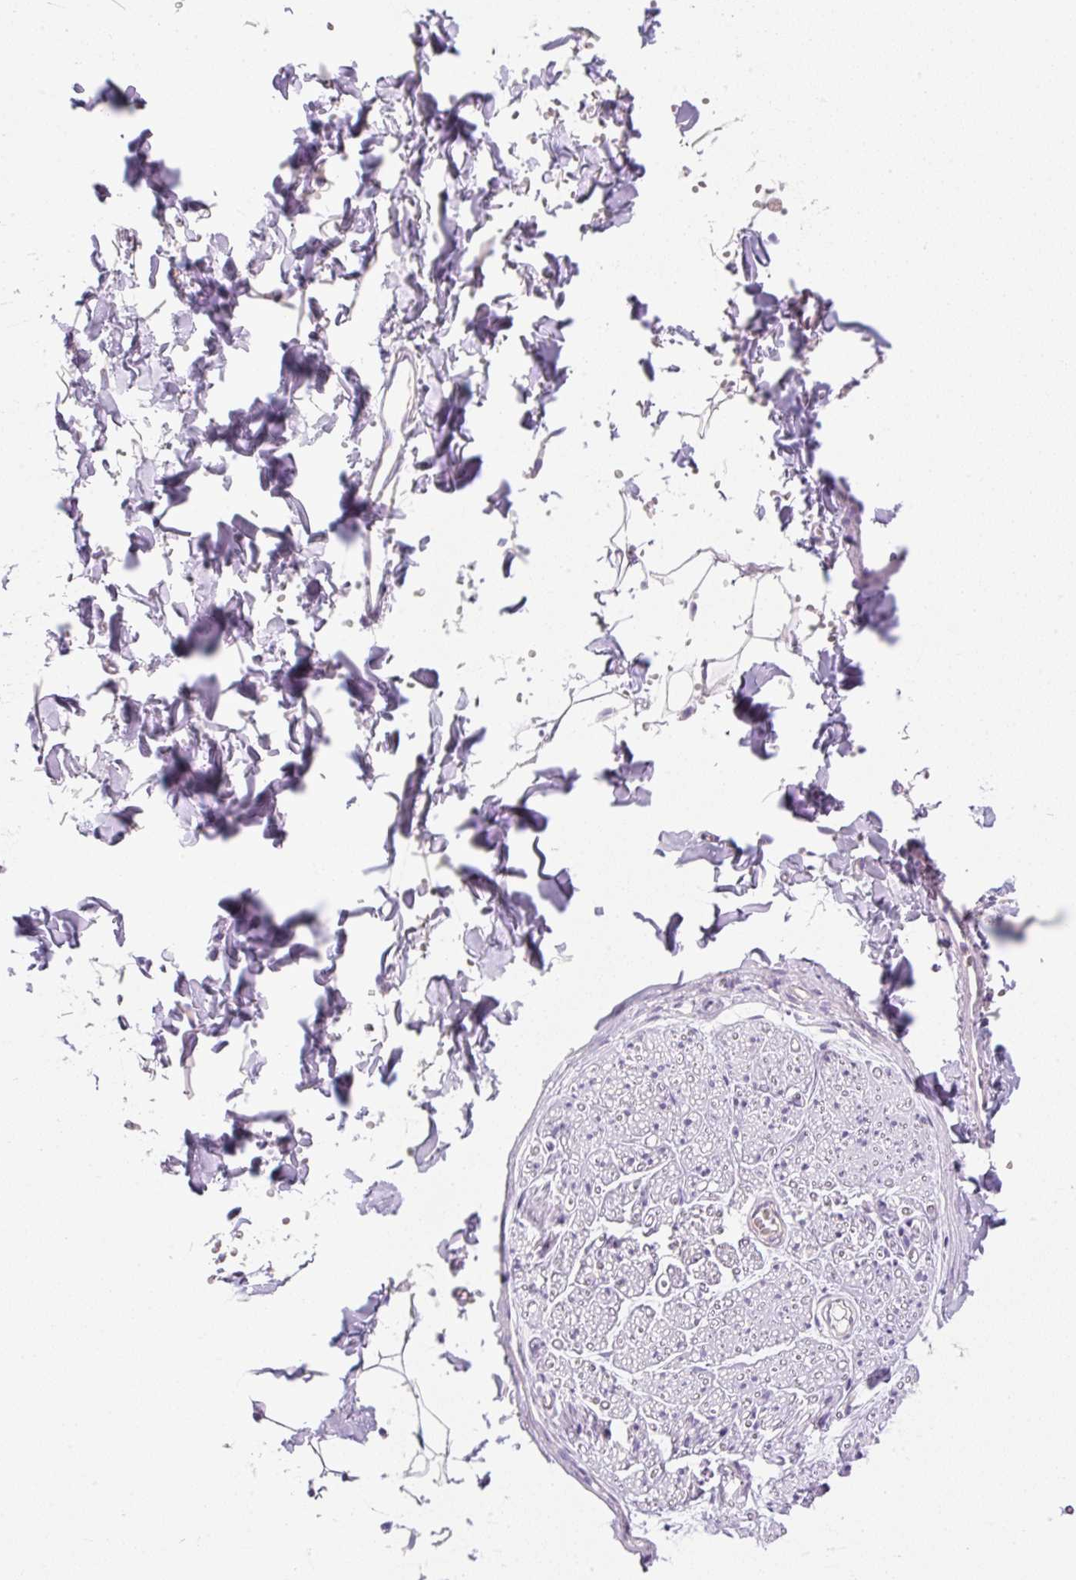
{"staining": {"intensity": "negative", "quantity": "none", "location": "none"}, "tissue": "adipose tissue", "cell_type": "Adipocytes", "image_type": "normal", "snomed": [{"axis": "morphology", "description": "Normal tissue, NOS"}, {"axis": "topography", "description": "Cartilage tissue"}, {"axis": "topography", "description": "Bronchus"}, {"axis": "topography", "description": "Peripheral nerve tissue"}], "caption": "Immunohistochemistry (IHC) of unremarkable human adipose tissue shows no positivity in adipocytes. (DAB immunohistochemistry (IHC), high magnification).", "gene": "RPL18A", "patient": {"sex": "female", "age": 59}}